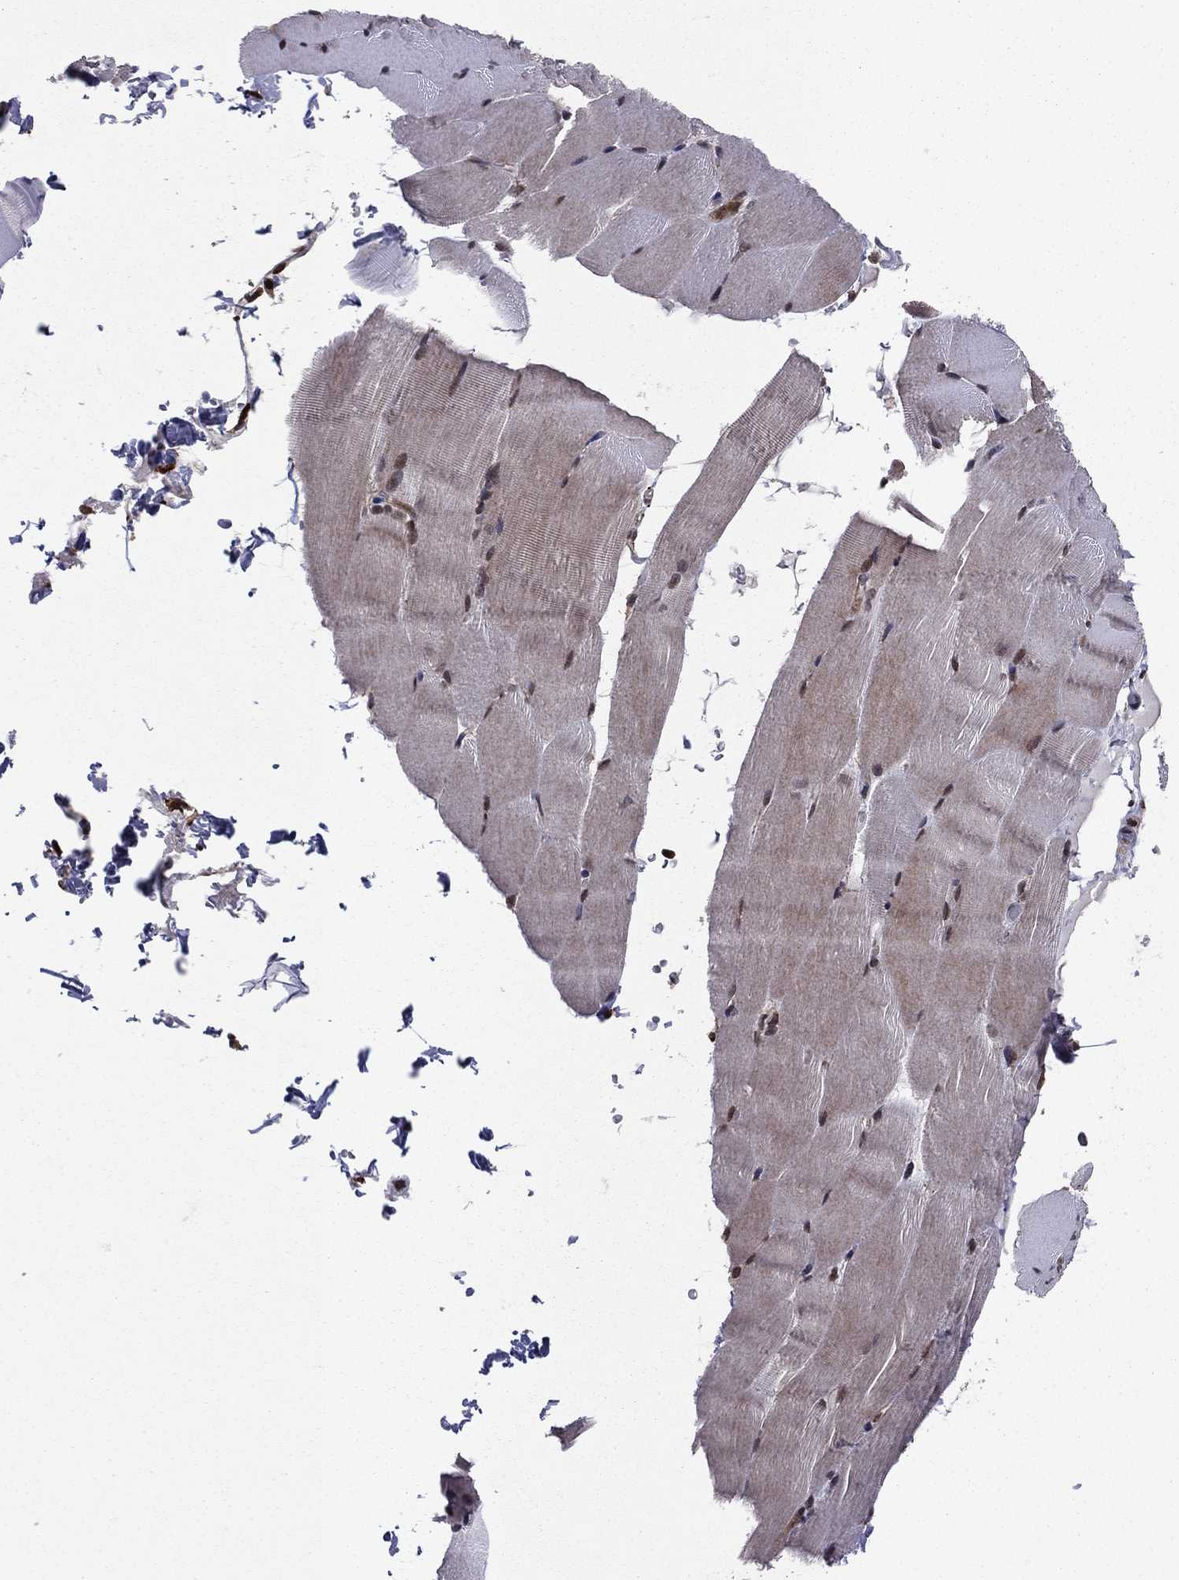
{"staining": {"intensity": "negative", "quantity": "none", "location": "none"}, "tissue": "skeletal muscle", "cell_type": "Myocytes", "image_type": "normal", "snomed": [{"axis": "morphology", "description": "Normal tissue, NOS"}, {"axis": "topography", "description": "Skeletal muscle"}], "caption": "This is an immunohistochemistry (IHC) histopathology image of unremarkable skeletal muscle. There is no positivity in myocytes.", "gene": "SSX2IP", "patient": {"sex": "female", "age": 37}}